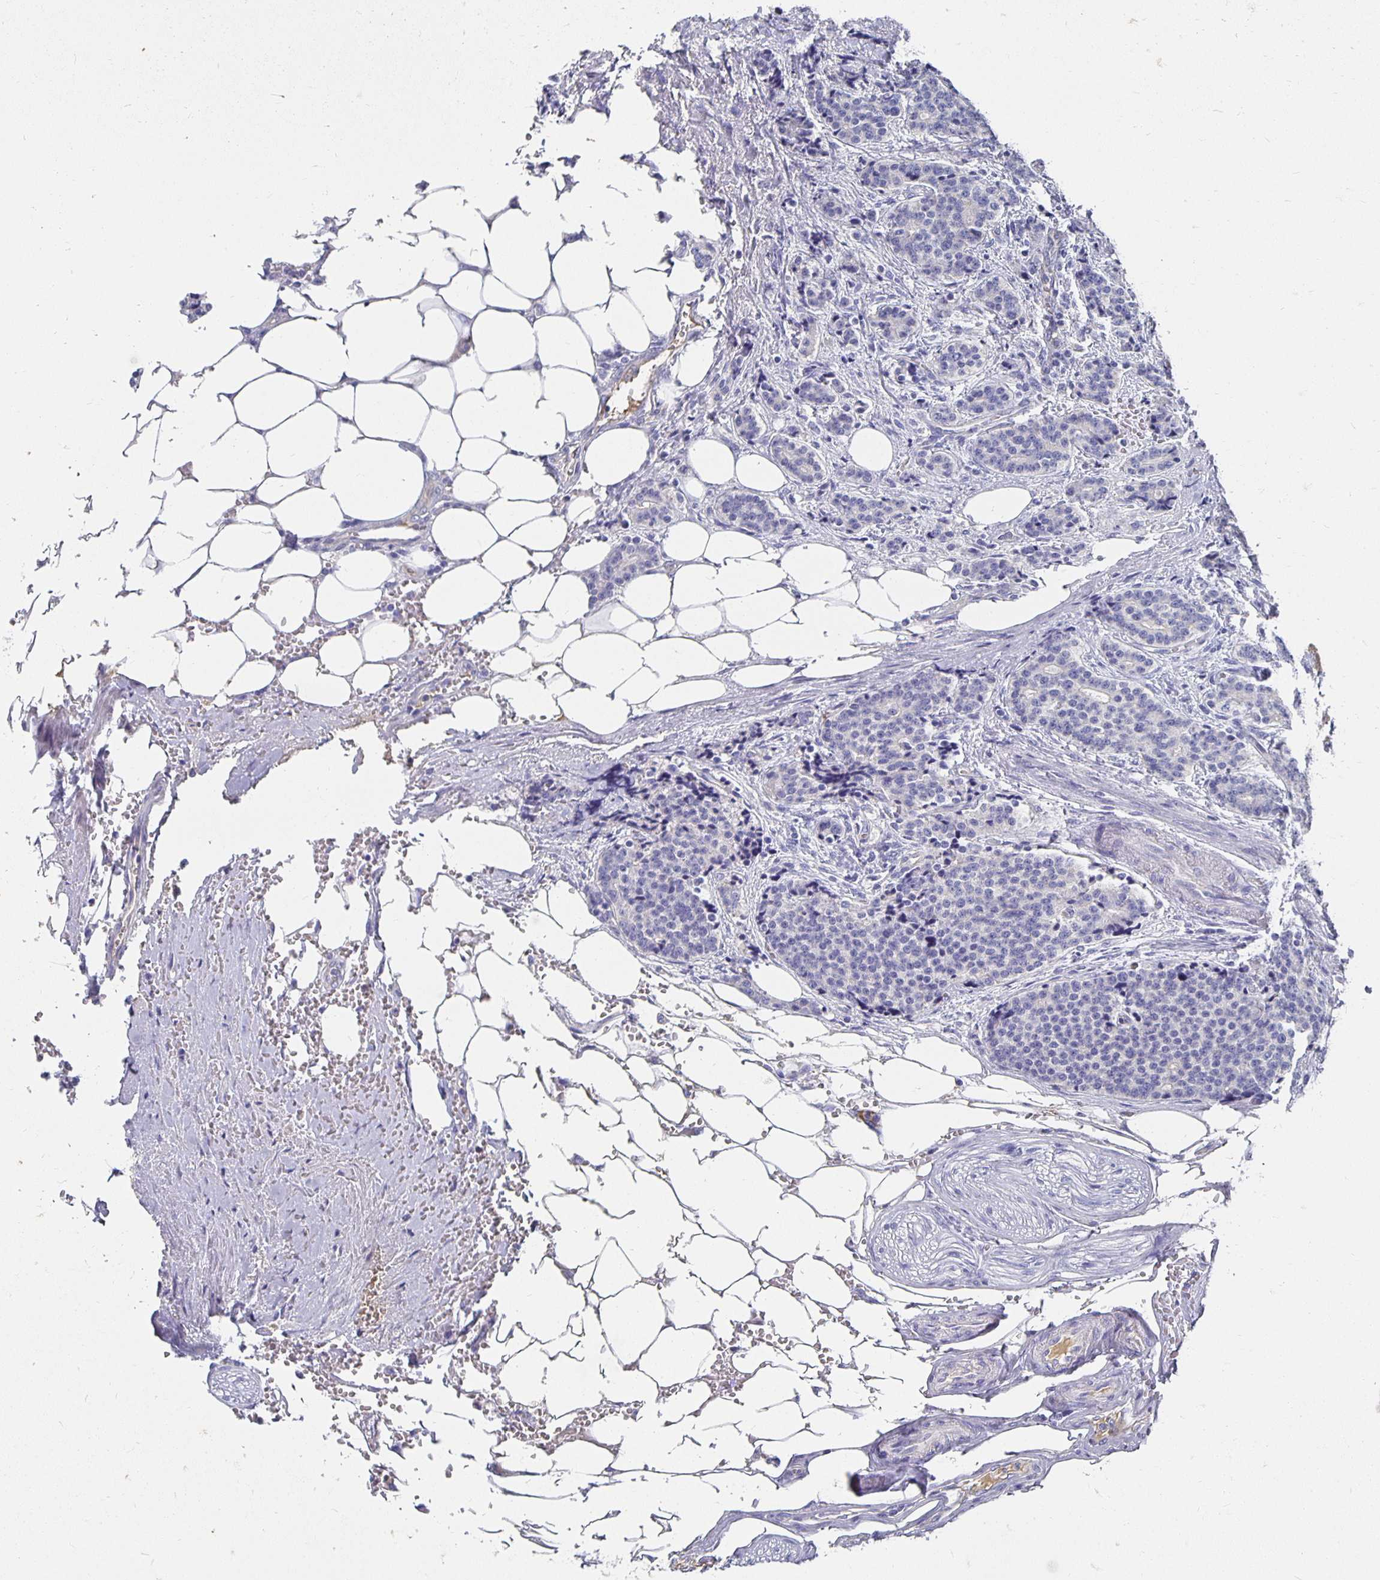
{"staining": {"intensity": "negative", "quantity": "none", "location": "none"}, "tissue": "carcinoid", "cell_type": "Tumor cells", "image_type": "cancer", "snomed": [{"axis": "morphology", "description": "Carcinoid, malignant, NOS"}, {"axis": "topography", "description": "Small intestine"}], "caption": "This is a micrograph of IHC staining of carcinoid (malignant), which shows no staining in tumor cells. Brightfield microscopy of immunohistochemistry (IHC) stained with DAB (brown) and hematoxylin (blue), captured at high magnification.", "gene": "APOB", "patient": {"sex": "female", "age": 73}}